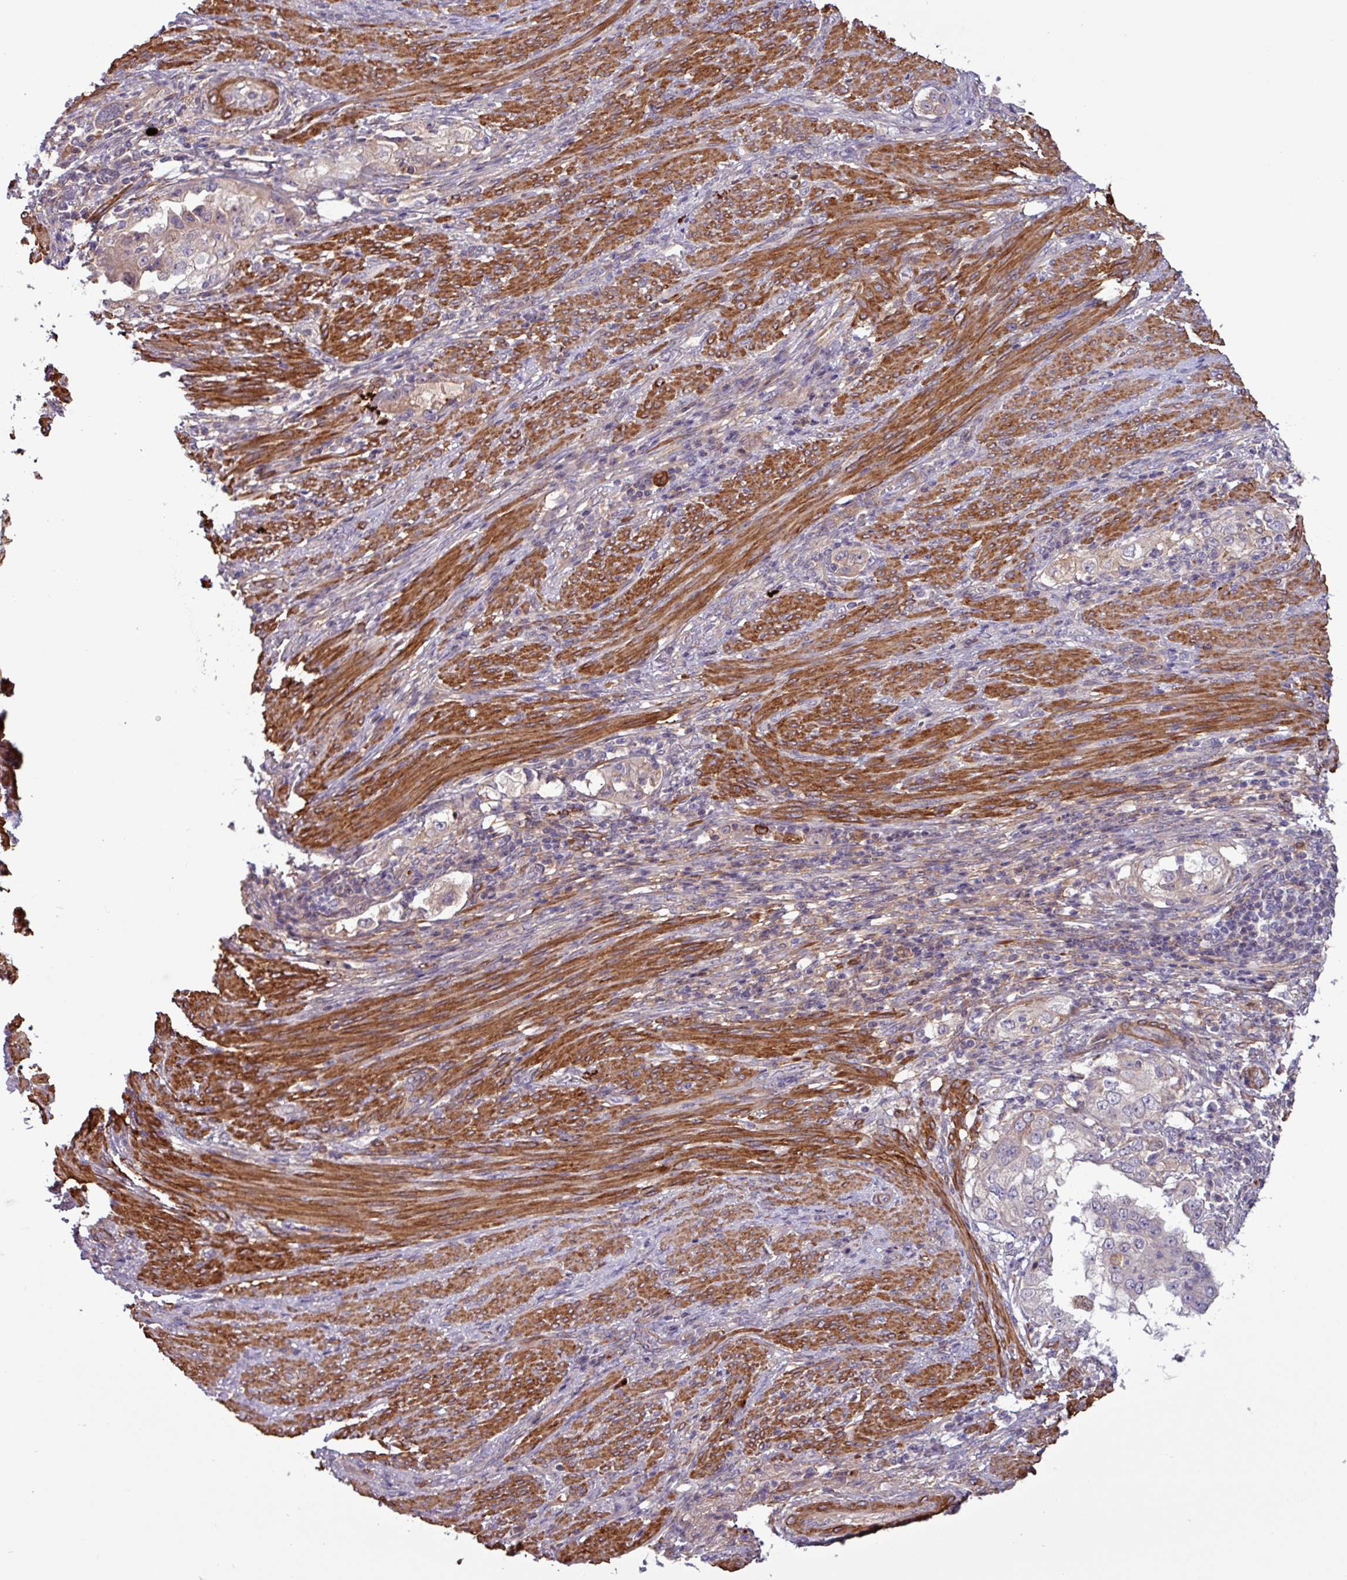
{"staining": {"intensity": "negative", "quantity": "none", "location": "none"}, "tissue": "endometrial cancer", "cell_type": "Tumor cells", "image_type": "cancer", "snomed": [{"axis": "morphology", "description": "Adenocarcinoma, NOS"}, {"axis": "topography", "description": "Endometrium"}], "caption": "The histopathology image displays no staining of tumor cells in adenocarcinoma (endometrial).", "gene": "PCED1A", "patient": {"sex": "female", "age": 85}}